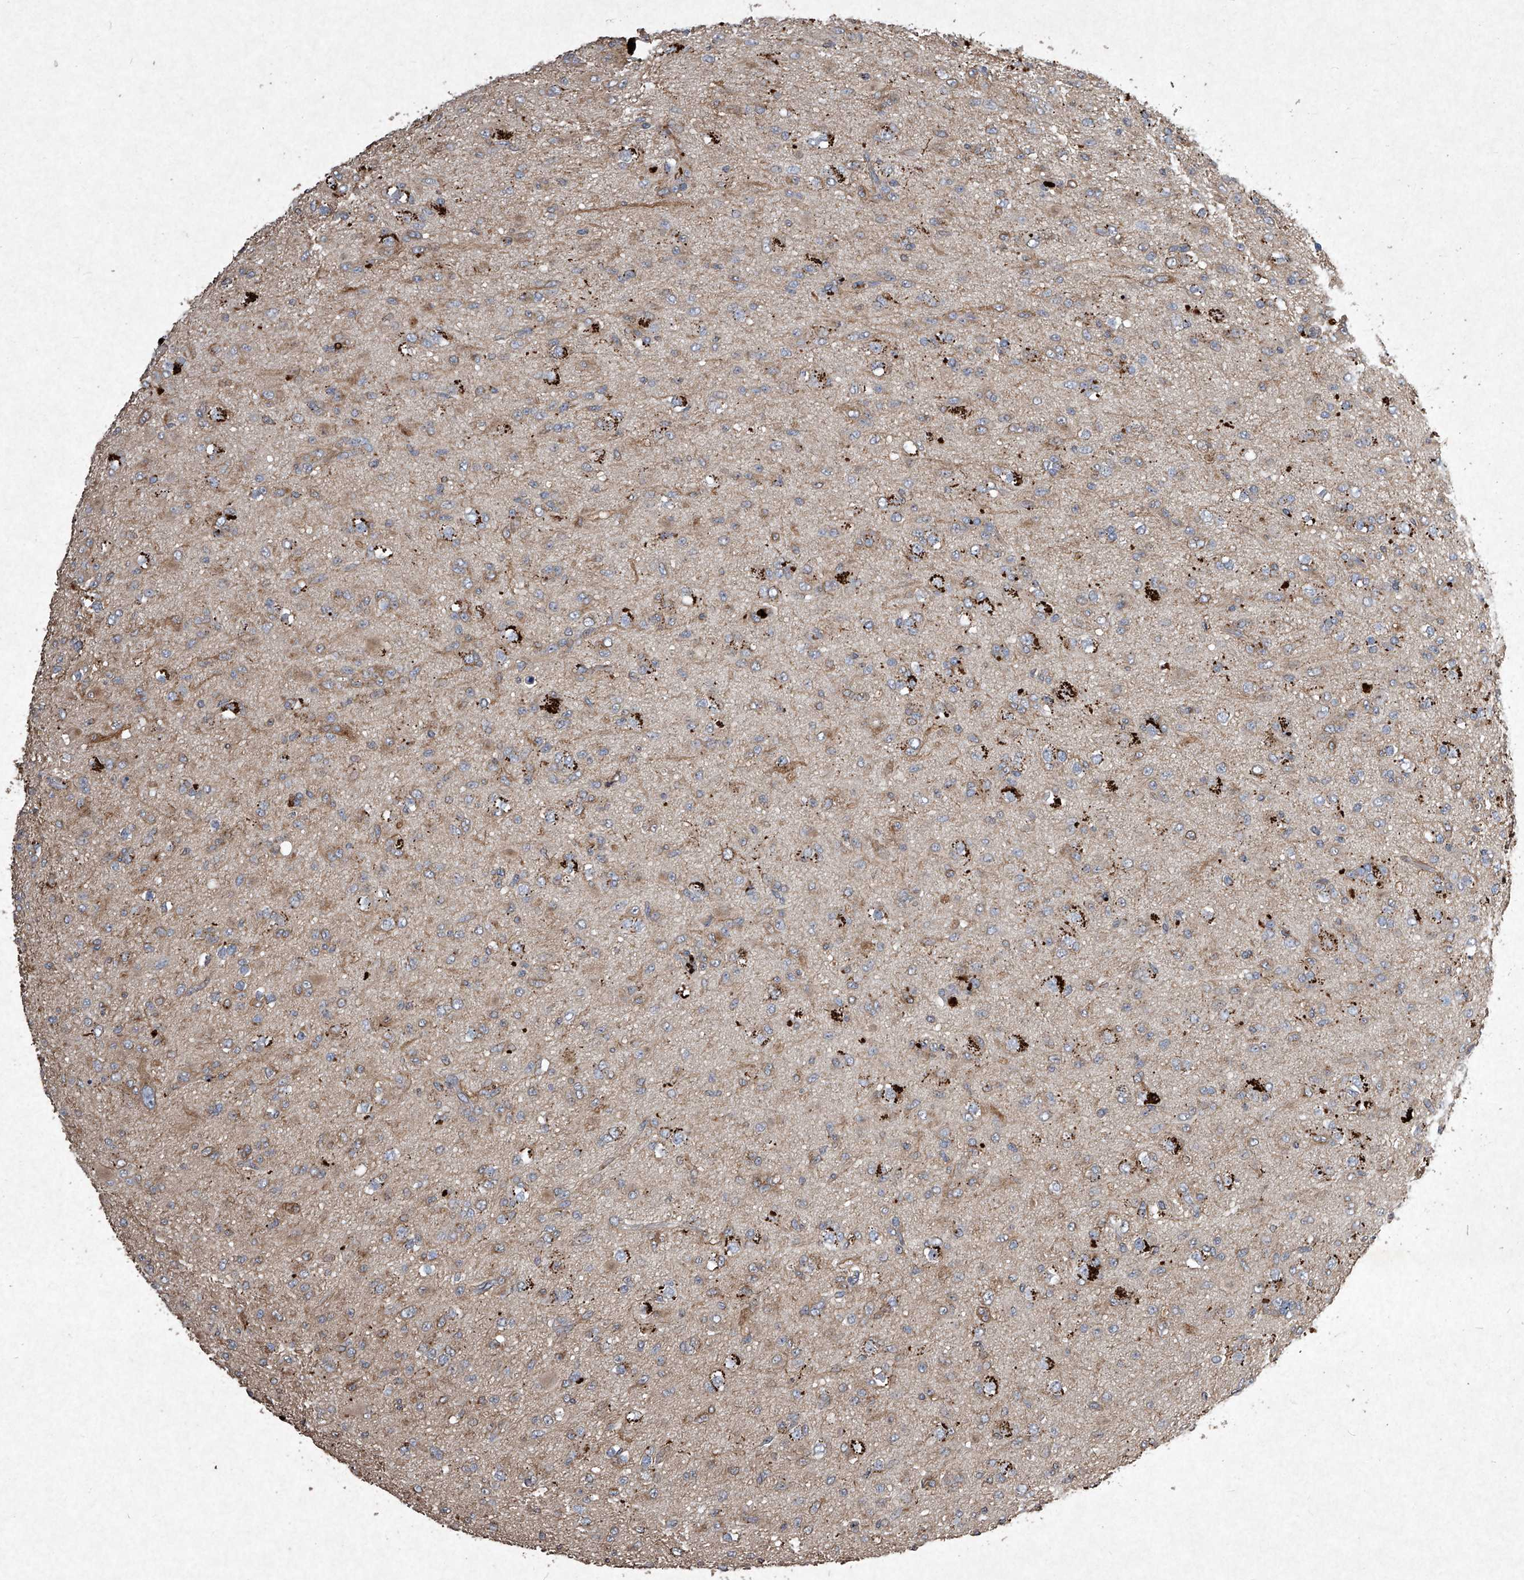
{"staining": {"intensity": "moderate", "quantity": "25%-75%", "location": "cytoplasmic/membranous"}, "tissue": "glioma", "cell_type": "Tumor cells", "image_type": "cancer", "snomed": [{"axis": "morphology", "description": "Glioma, malignant, Low grade"}, {"axis": "topography", "description": "Brain"}], "caption": "Protein expression analysis of glioma shows moderate cytoplasmic/membranous positivity in about 25%-75% of tumor cells. Using DAB (brown) and hematoxylin (blue) stains, captured at high magnification using brightfield microscopy.", "gene": "MED16", "patient": {"sex": "male", "age": 65}}